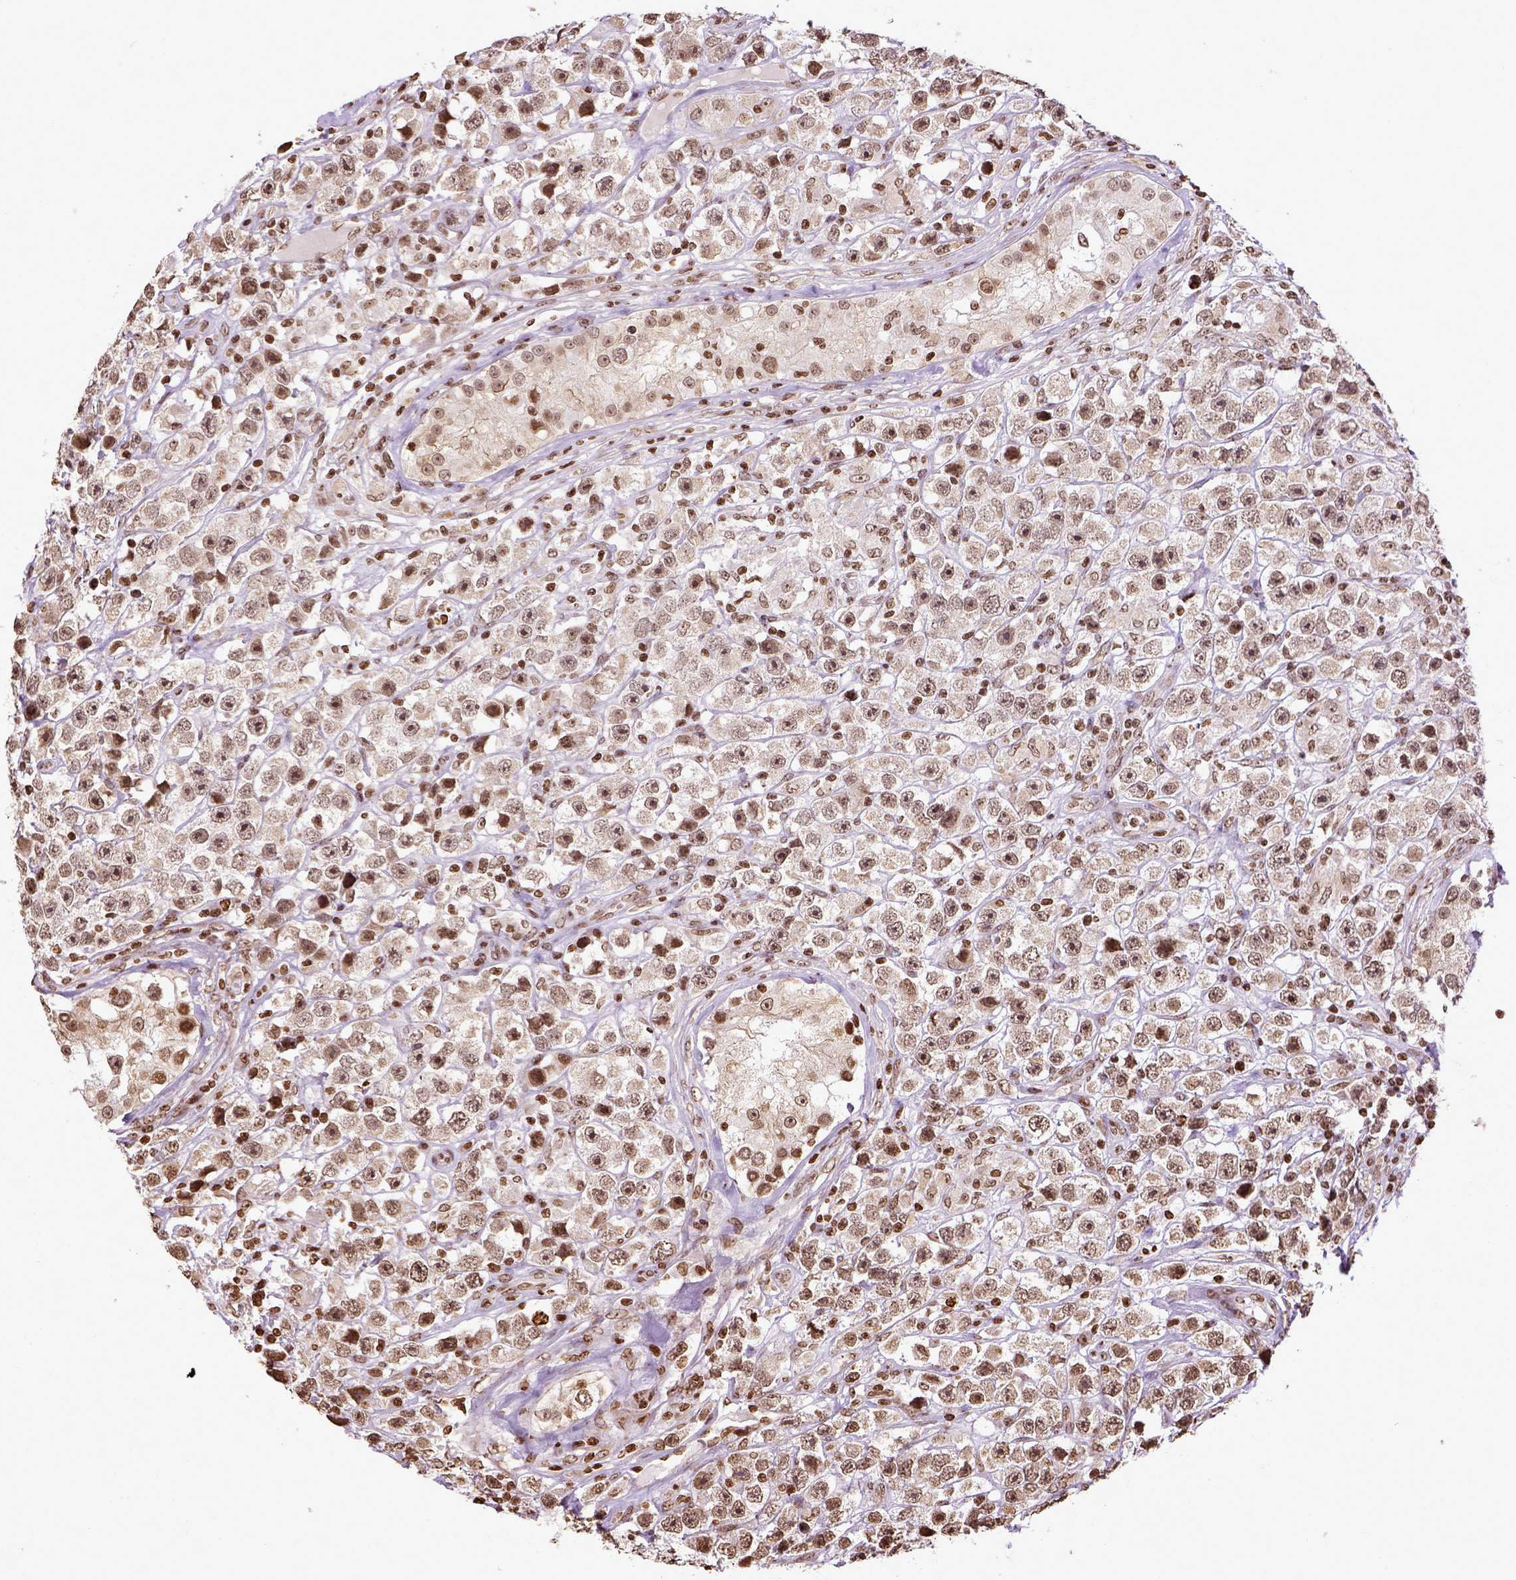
{"staining": {"intensity": "moderate", "quantity": ">75%", "location": "nuclear"}, "tissue": "testis cancer", "cell_type": "Tumor cells", "image_type": "cancer", "snomed": [{"axis": "morphology", "description": "Seminoma, NOS"}, {"axis": "topography", "description": "Testis"}], "caption": "Immunohistochemical staining of testis cancer demonstrates medium levels of moderate nuclear protein staining in approximately >75% of tumor cells.", "gene": "ZNF75D", "patient": {"sex": "male", "age": 45}}